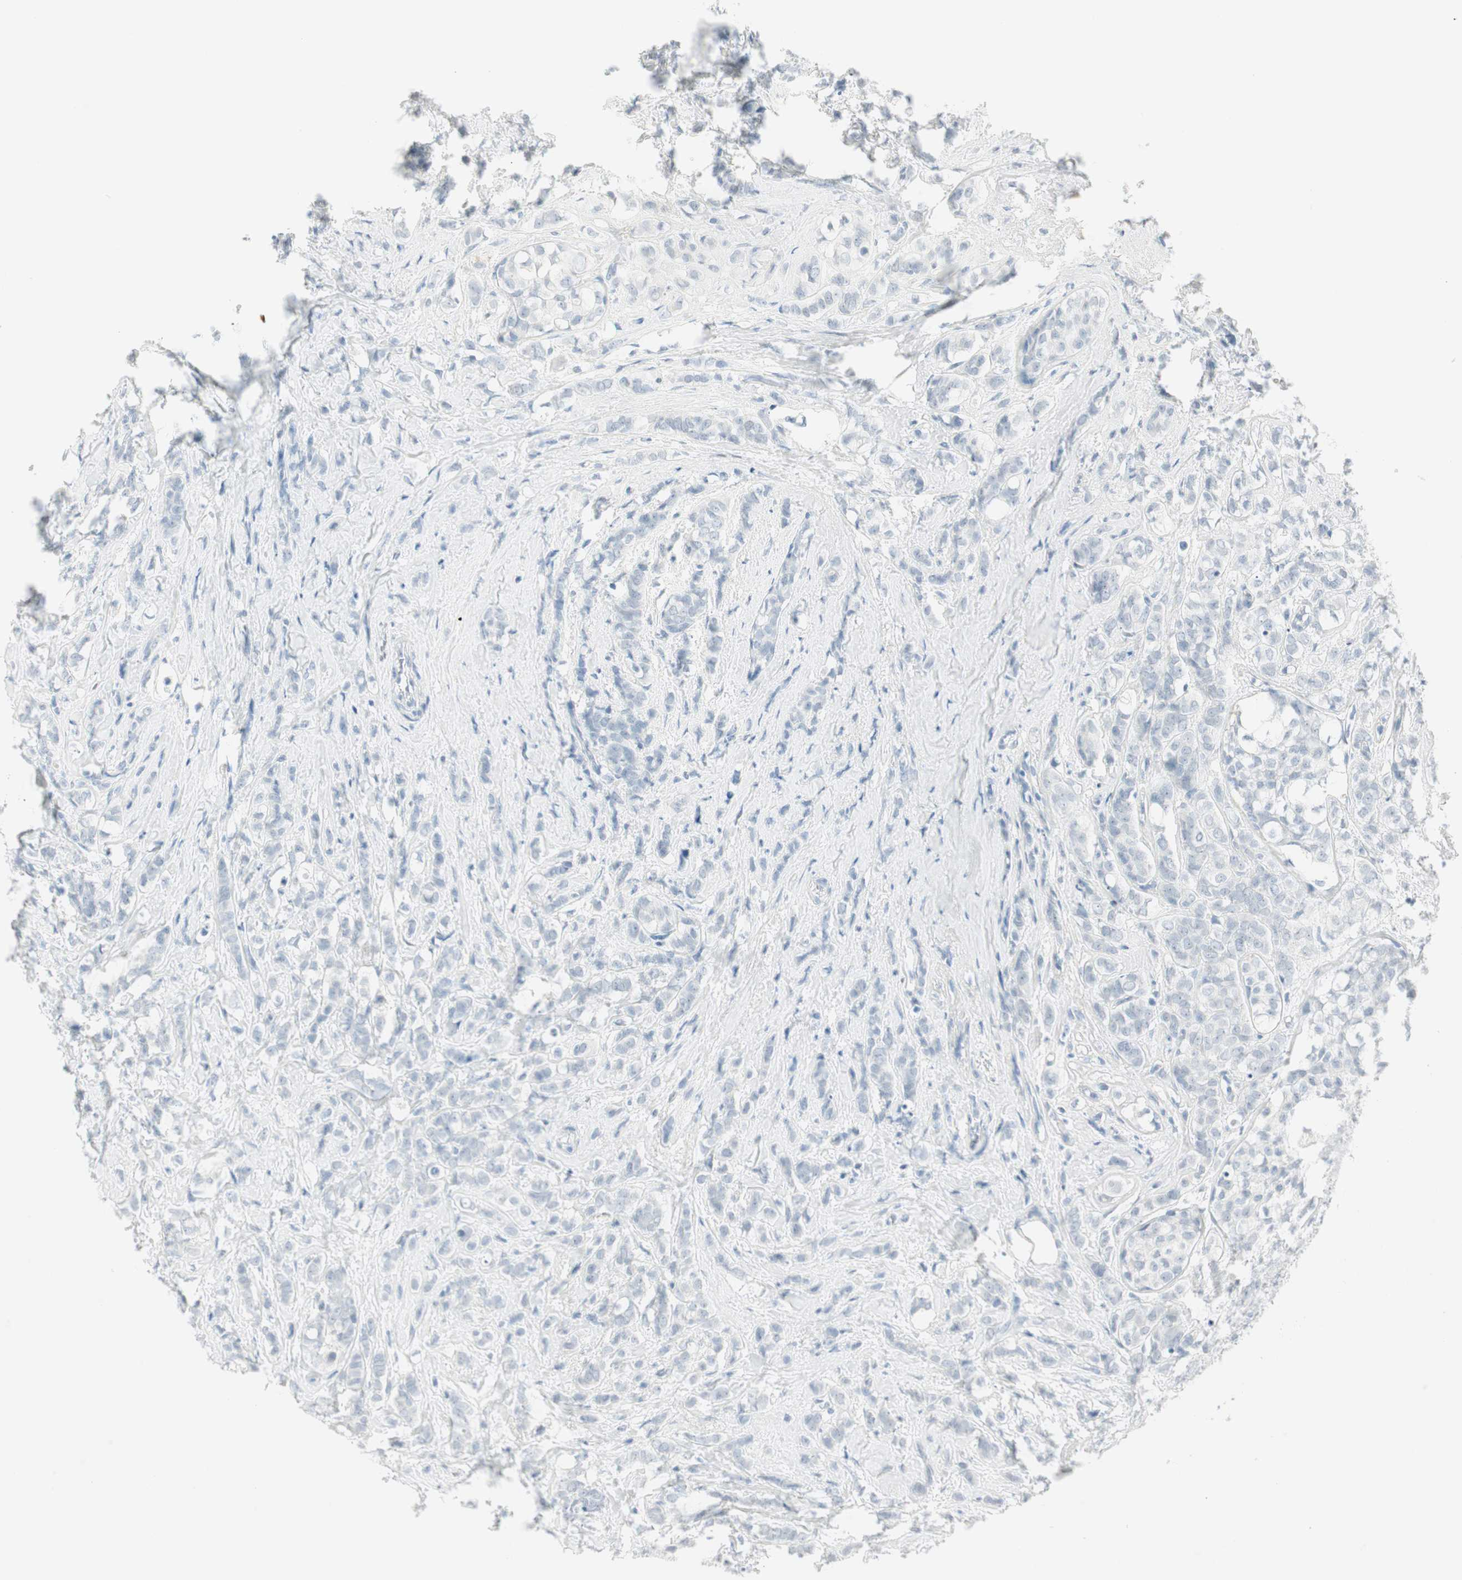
{"staining": {"intensity": "negative", "quantity": "none", "location": "none"}, "tissue": "breast cancer", "cell_type": "Tumor cells", "image_type": "cancer", "snomed": [{"axis": "morphology", "description": "Lobular carcinoma"}, {"axis": "topography", "description": "Breast"}], "caption": "Lobular carcinoma (breast) was stained to show a protein in brown. There is no significant positivity in tumor cells.", "gene": "MLLT10", "patient": {"sex": "female", "age": 60}}